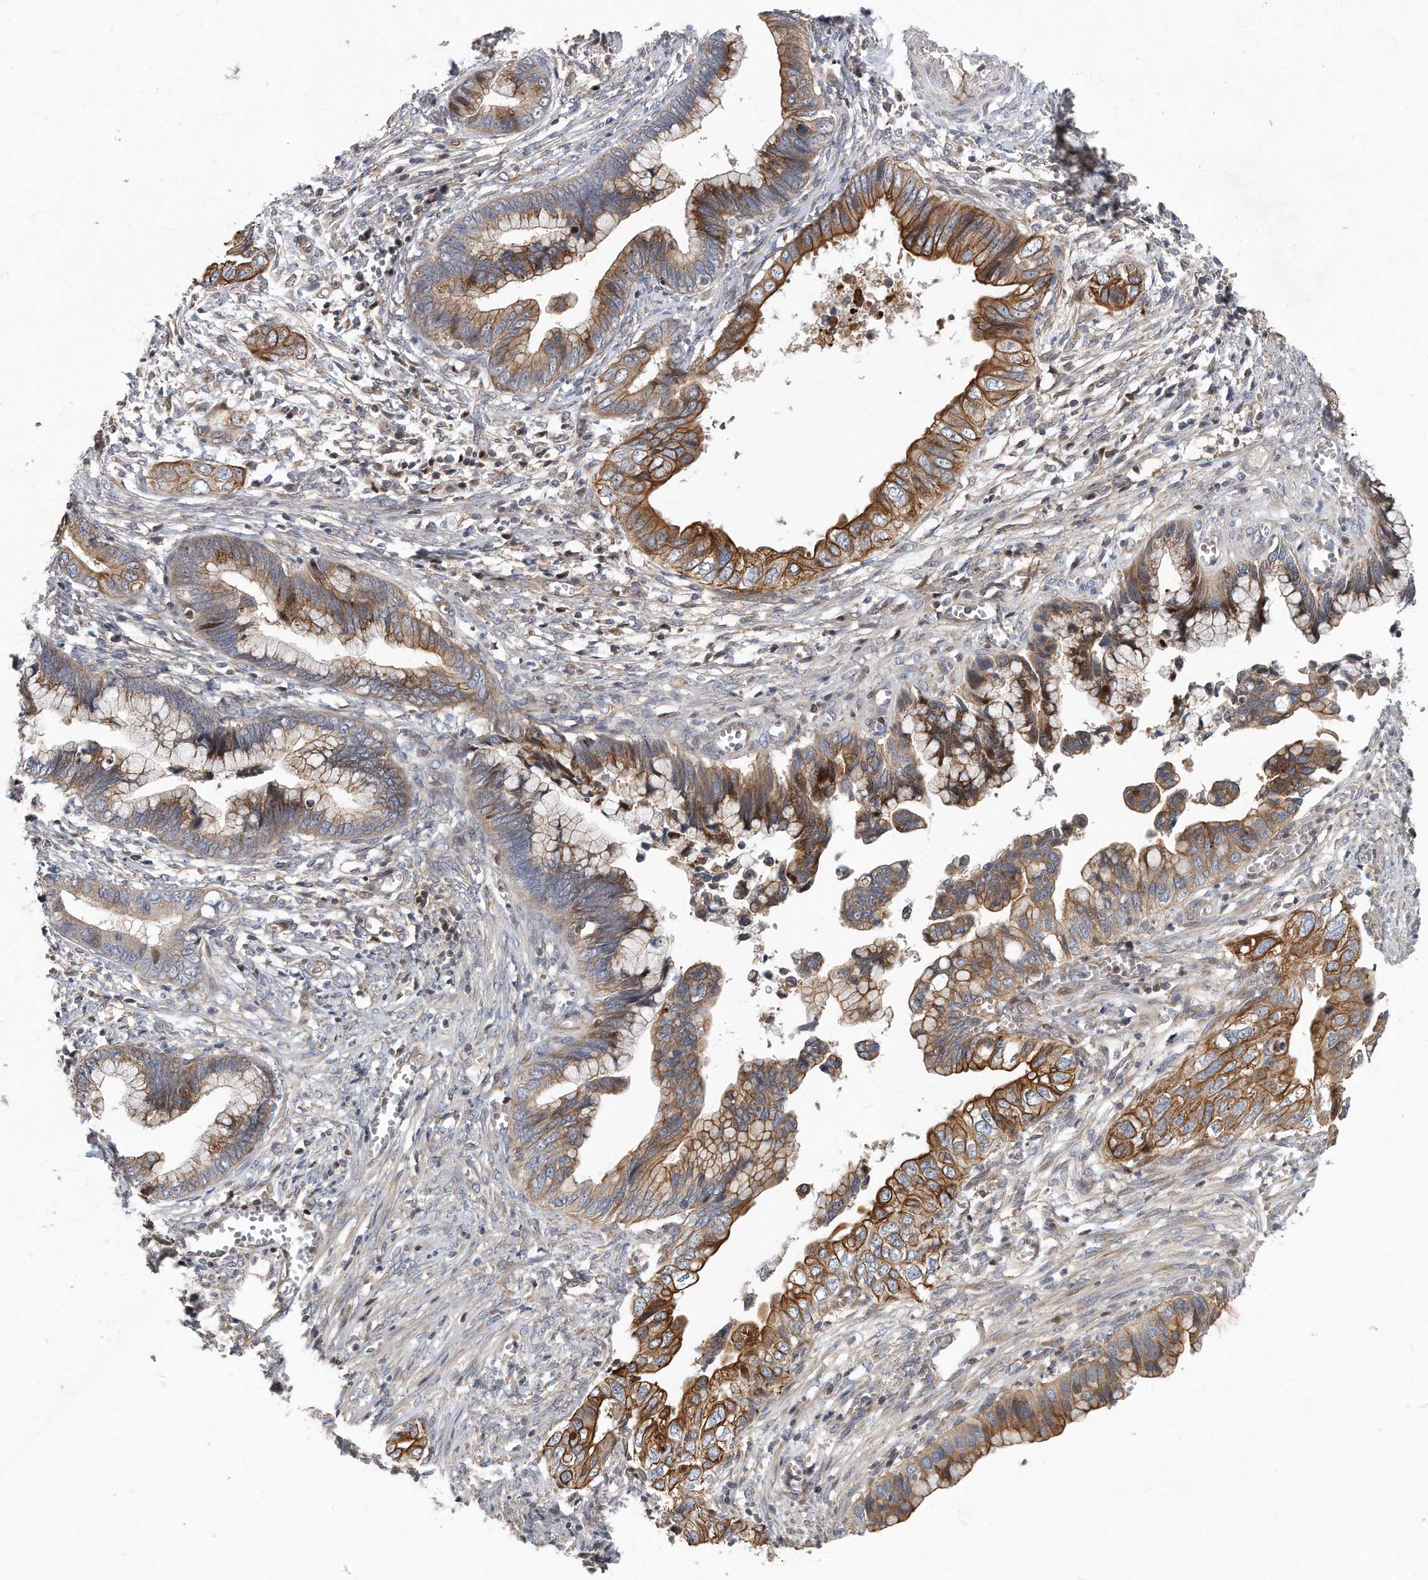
{"staining": {"intensity": "moderate", "quantity": ">75%", "location": "cytoplasmic/membranous"}, "tissue": "cervical cancer", "cell_type": "Tumor cells", "image_type": "cancer", "snomed": [{"axis": "morphology", "description": "Adenocarcinoma, NOS"}, {"axis": "topography", "description": "Cervix"}], "caption": "IHC photomicrograph of neoplastic tissue: human adenocarcinoma (cervical) stained using immunohistochemistry (IHC) shows medium levels of moderate protein expression localized specifically in the cytoplasmic/membranous of tumor cells, appearing as a cytoplasmic/membranous brown color.", "gene": "PCDH8", "patient": {"sex": "female", "age": 44}}